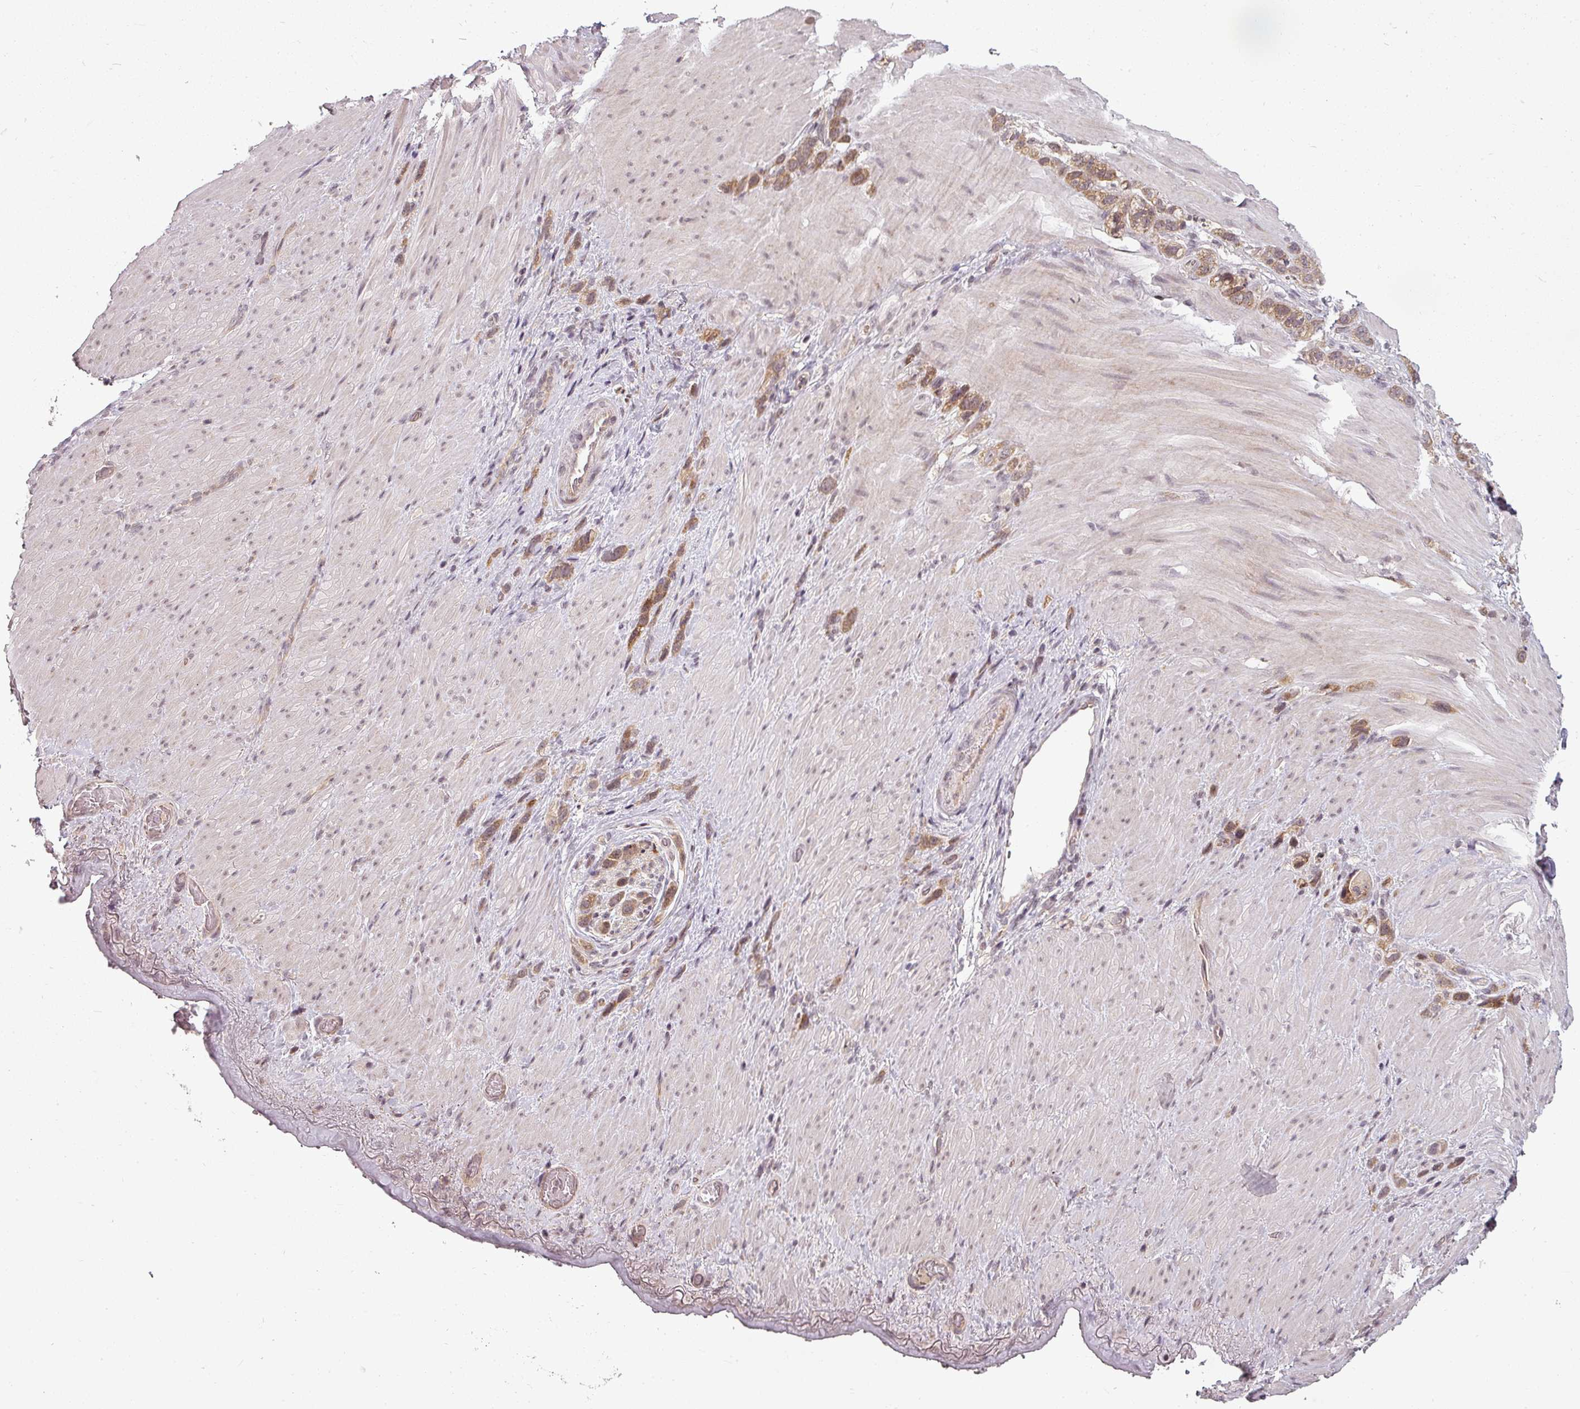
{"staining": {"intensity": "moderate", "quantity": ">75%", "location": "cytoplasmic/membranous"}, "tissue": "stomach cancer", "cell_type": "Tumor cells", "image_type": "cancer", "snomed": [{"axis": "morphology", "description": "Adenocarcinoma, NOS"}, {"axis": "topography", "description": "Stomach"}], "caption": "Protein expression analysis of stomach cancer (adenocarcinoma) demonstrates moderate cytoplasmic/membranous staining in approximately >75% of tumor cells. (IHC, brightfield microscopy, high magnification).", "gene": "CLIC1", "patient": {"sex": "female", "age": 65}}